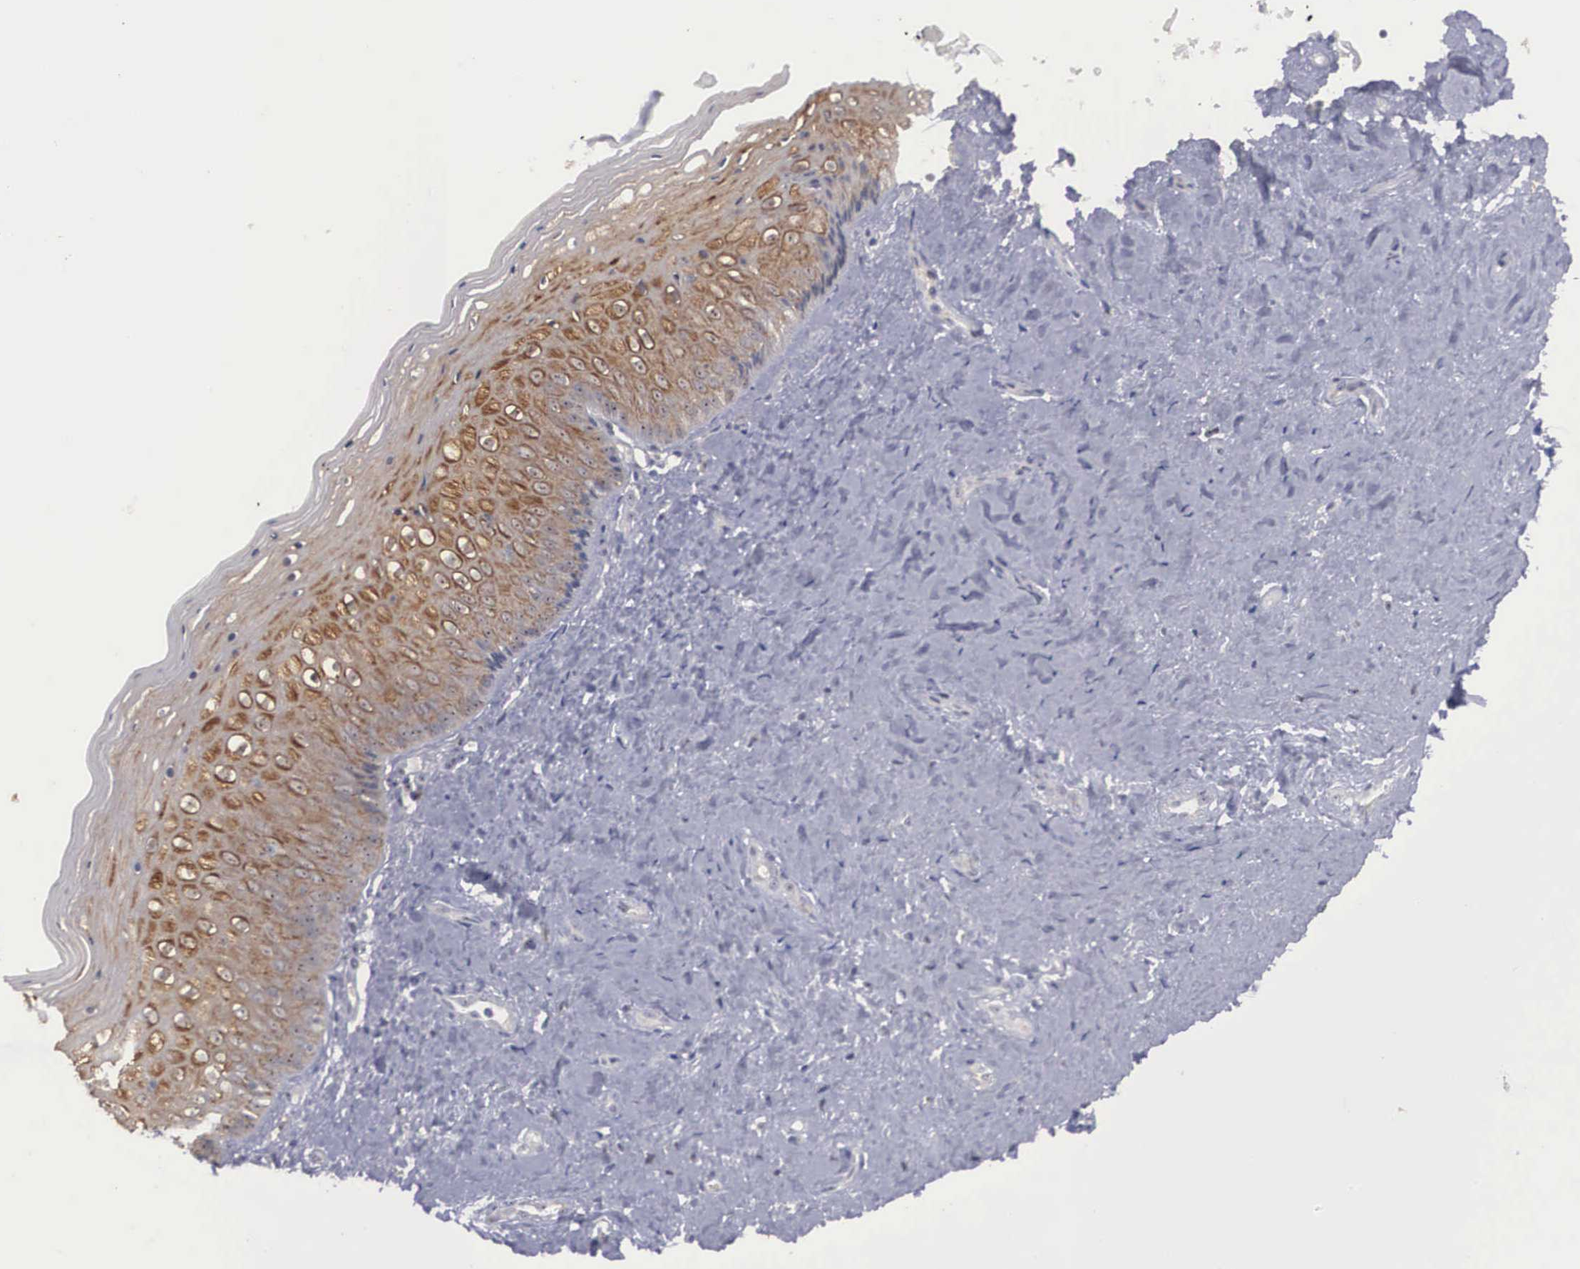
{"staining": {"intensity": "moderate", "quantity": ">75%", "location": "cytoplasmic/membranous"}, "tissue": "vagina", "cell_type": "Squamous epithelial cells", "image_type": "normal", "snomed": [{"axis": "morphology", "description": "Normal tissue, NOS"}, {"axis": "topography", "description": "Vagina"}], "caption": "Human vagina stained for a protein (brown) displays moderate cytoplasmic/membranous positive positivity in about >75% of squamous epithelial cells.", "gene": "AMN", "patient": {"sex": "female", "age": 46}}